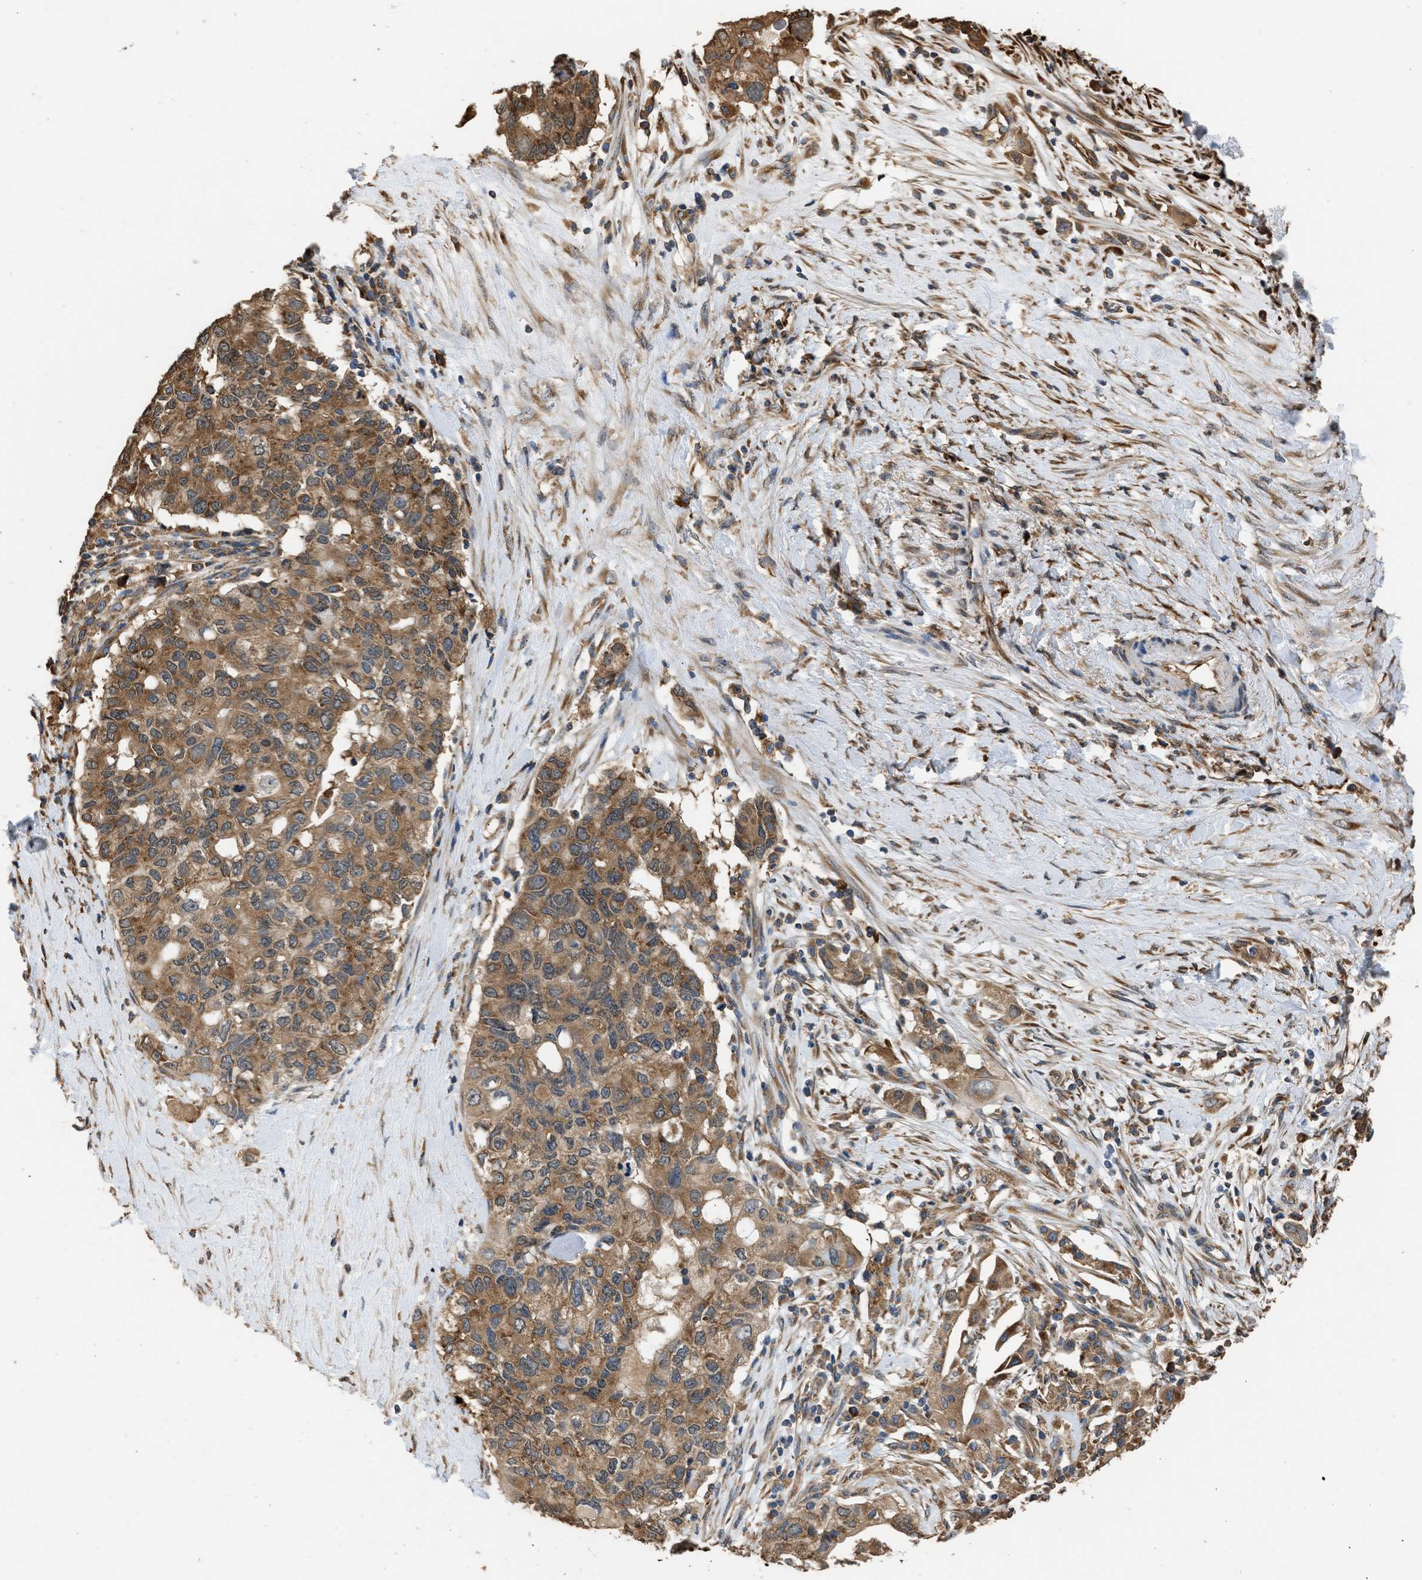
{"staining": {"intensity": "moderate", "quantity": ">75%", "location": "cytoplasmic/membranous"}, "tissue": "pancreatic cancer", "cell_type": "Tumor cells", "image_type": "cancer", "snomed": [{"axis": "morphology", "description": "Adenocarcinoma, NOS"}, {"axis": "topography", "description": "Pancreas"}], "caption": "Tumor cells show medium levels of moderate cytoplasmic/membranous expression in about >75% of cells in human adenocarcinoma (pancreatic). (DAB (3,3'-diaminobenzidine) IHC with brightfield microscopy, high magnification).", "gene": "SLC36A4", "patient": {"sex": "female", "age": 56}}